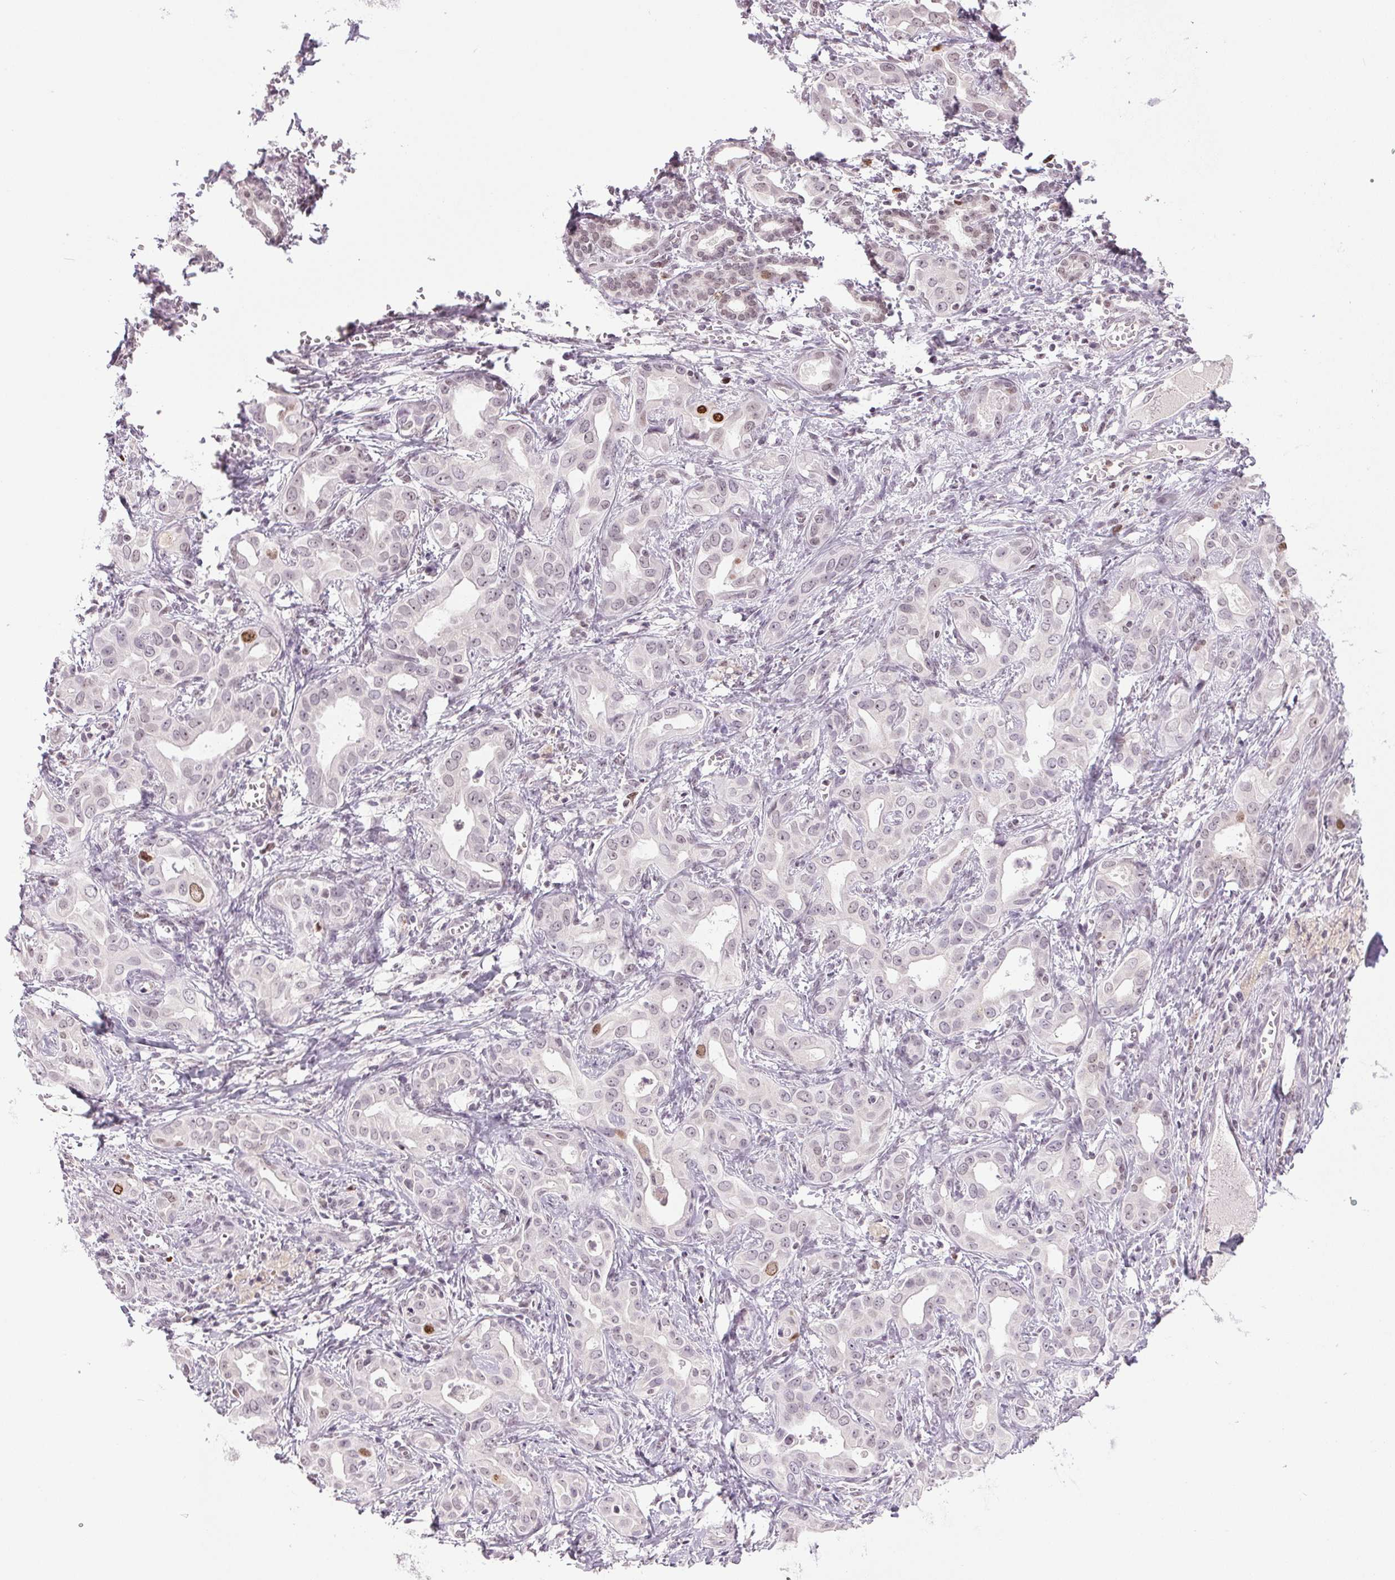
{"staining": {"intensity": "strong", "quantity": "<25%", "location": "nuclear"}, "tissue": "liver cancer", "cell_type": "Tumor cells", "image_type": "cancer", "snomed": [{"axis": "morphology", "description": "Cholangiocarcinoma"}, {"axis": "topography", "description": "Liver"}], "caption": "Strong nuclear protein staining is present in approximately <25% of tumor cells in liver cancer (cholangiocarcinoma).", "gene": "SMIM6", "patient": {"sex": "female", "age": 65}}